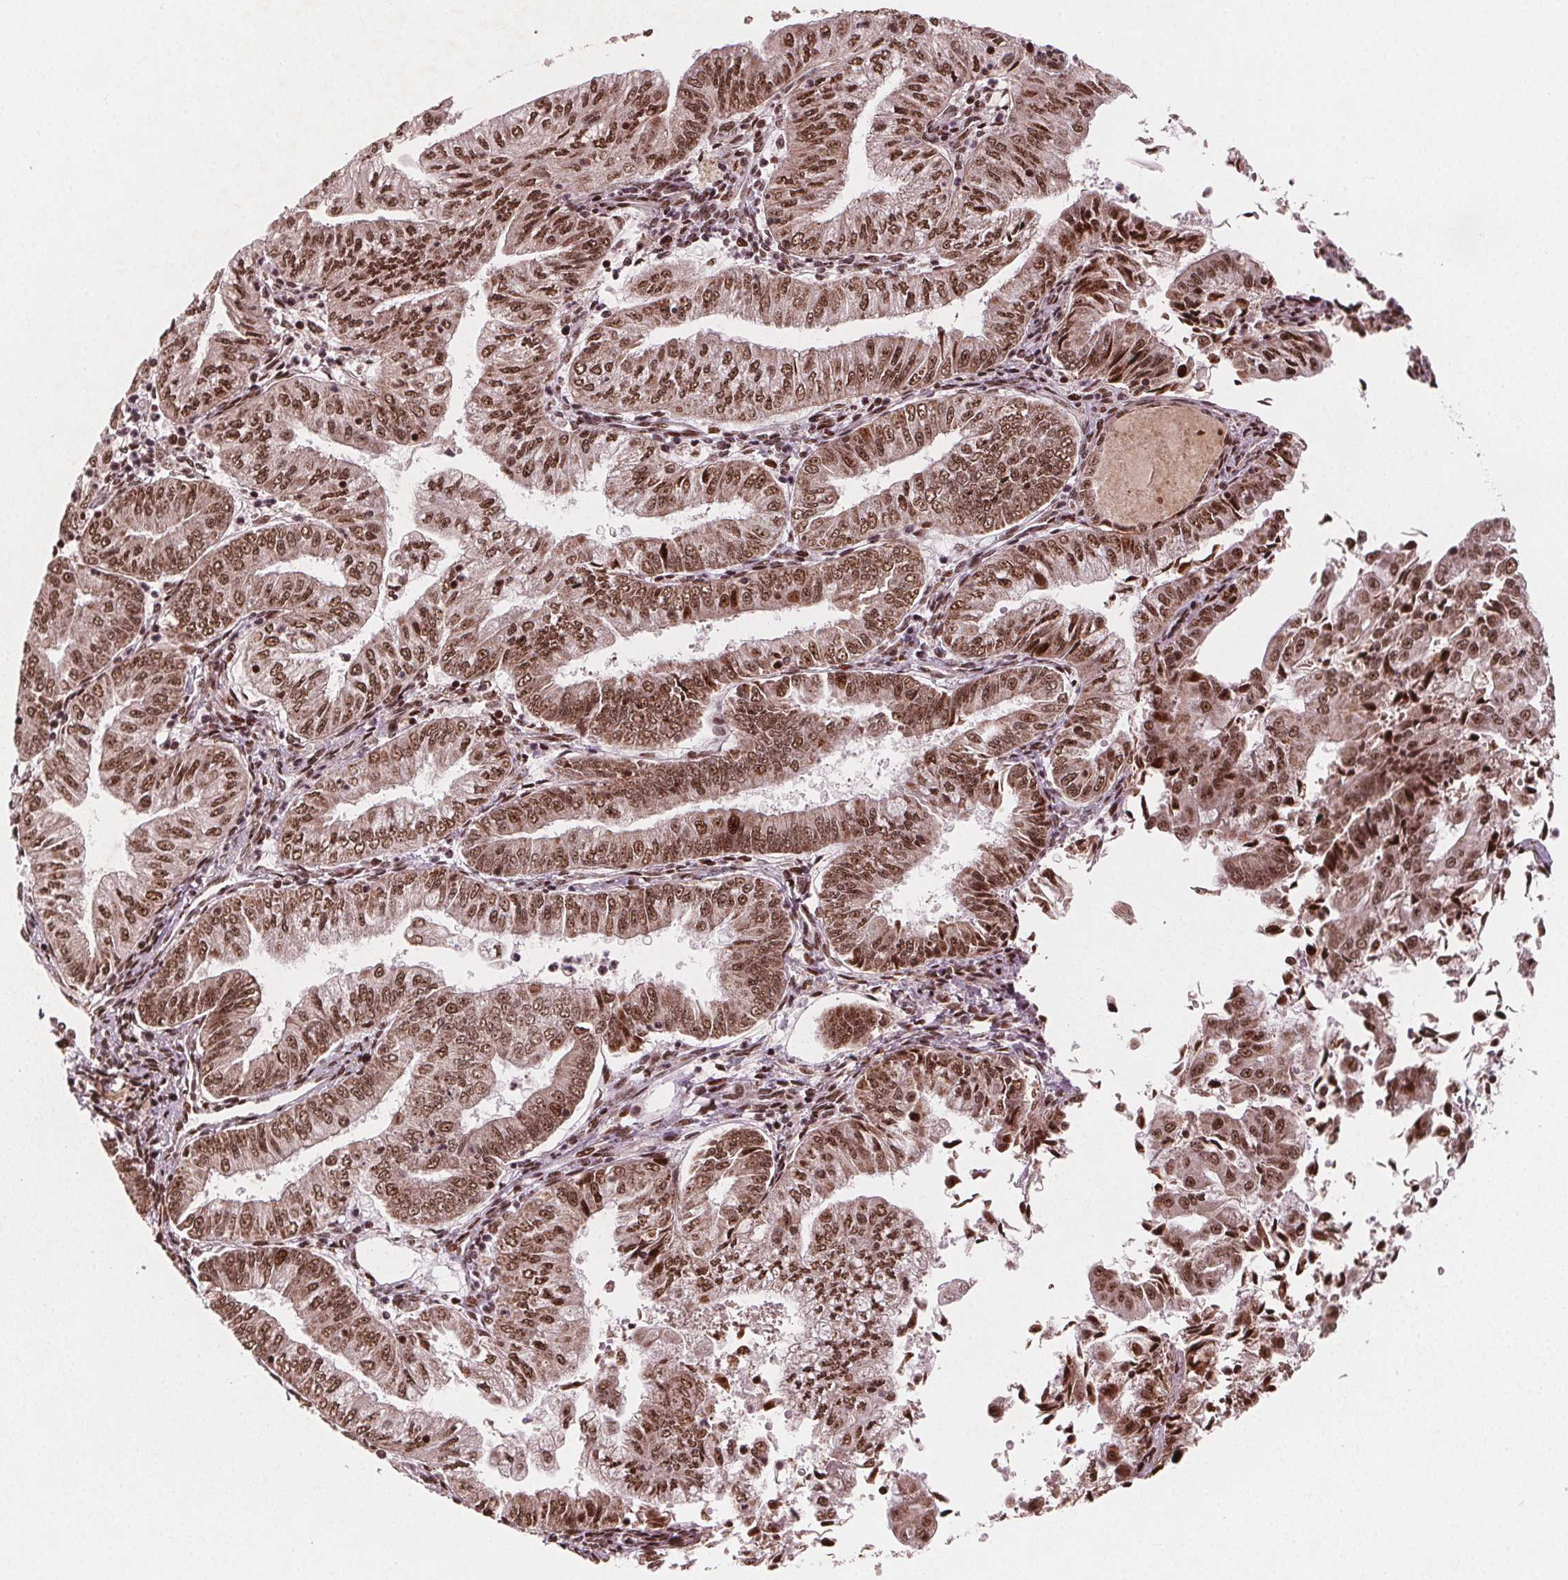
{"staining": {"intensity": "moderate", "quantity": ">75%", "location": "cytoplasmic/membranous,nuclear"}, "tissue": "endometrial cancer", "cell_type": "Tumor cells", "image_type": "cancer", "snomed": [{"axis": "morphology", "description": "Adenocarcinoma, NOS"}, {"axis": "topography", "description": "Endometrium"}], "caption": "Adenocarcinoma (endometrial) stained with immunohistochemistry (IHC) exhibits moderate cytoplasmic/membranous and nuclear expression in approximately >75% of tumor cells. (Brightfield microscopy of DAB IHC at high magnification).", "gene": "SNRNP35", "patient": {"sex": "female", "age": 55}}